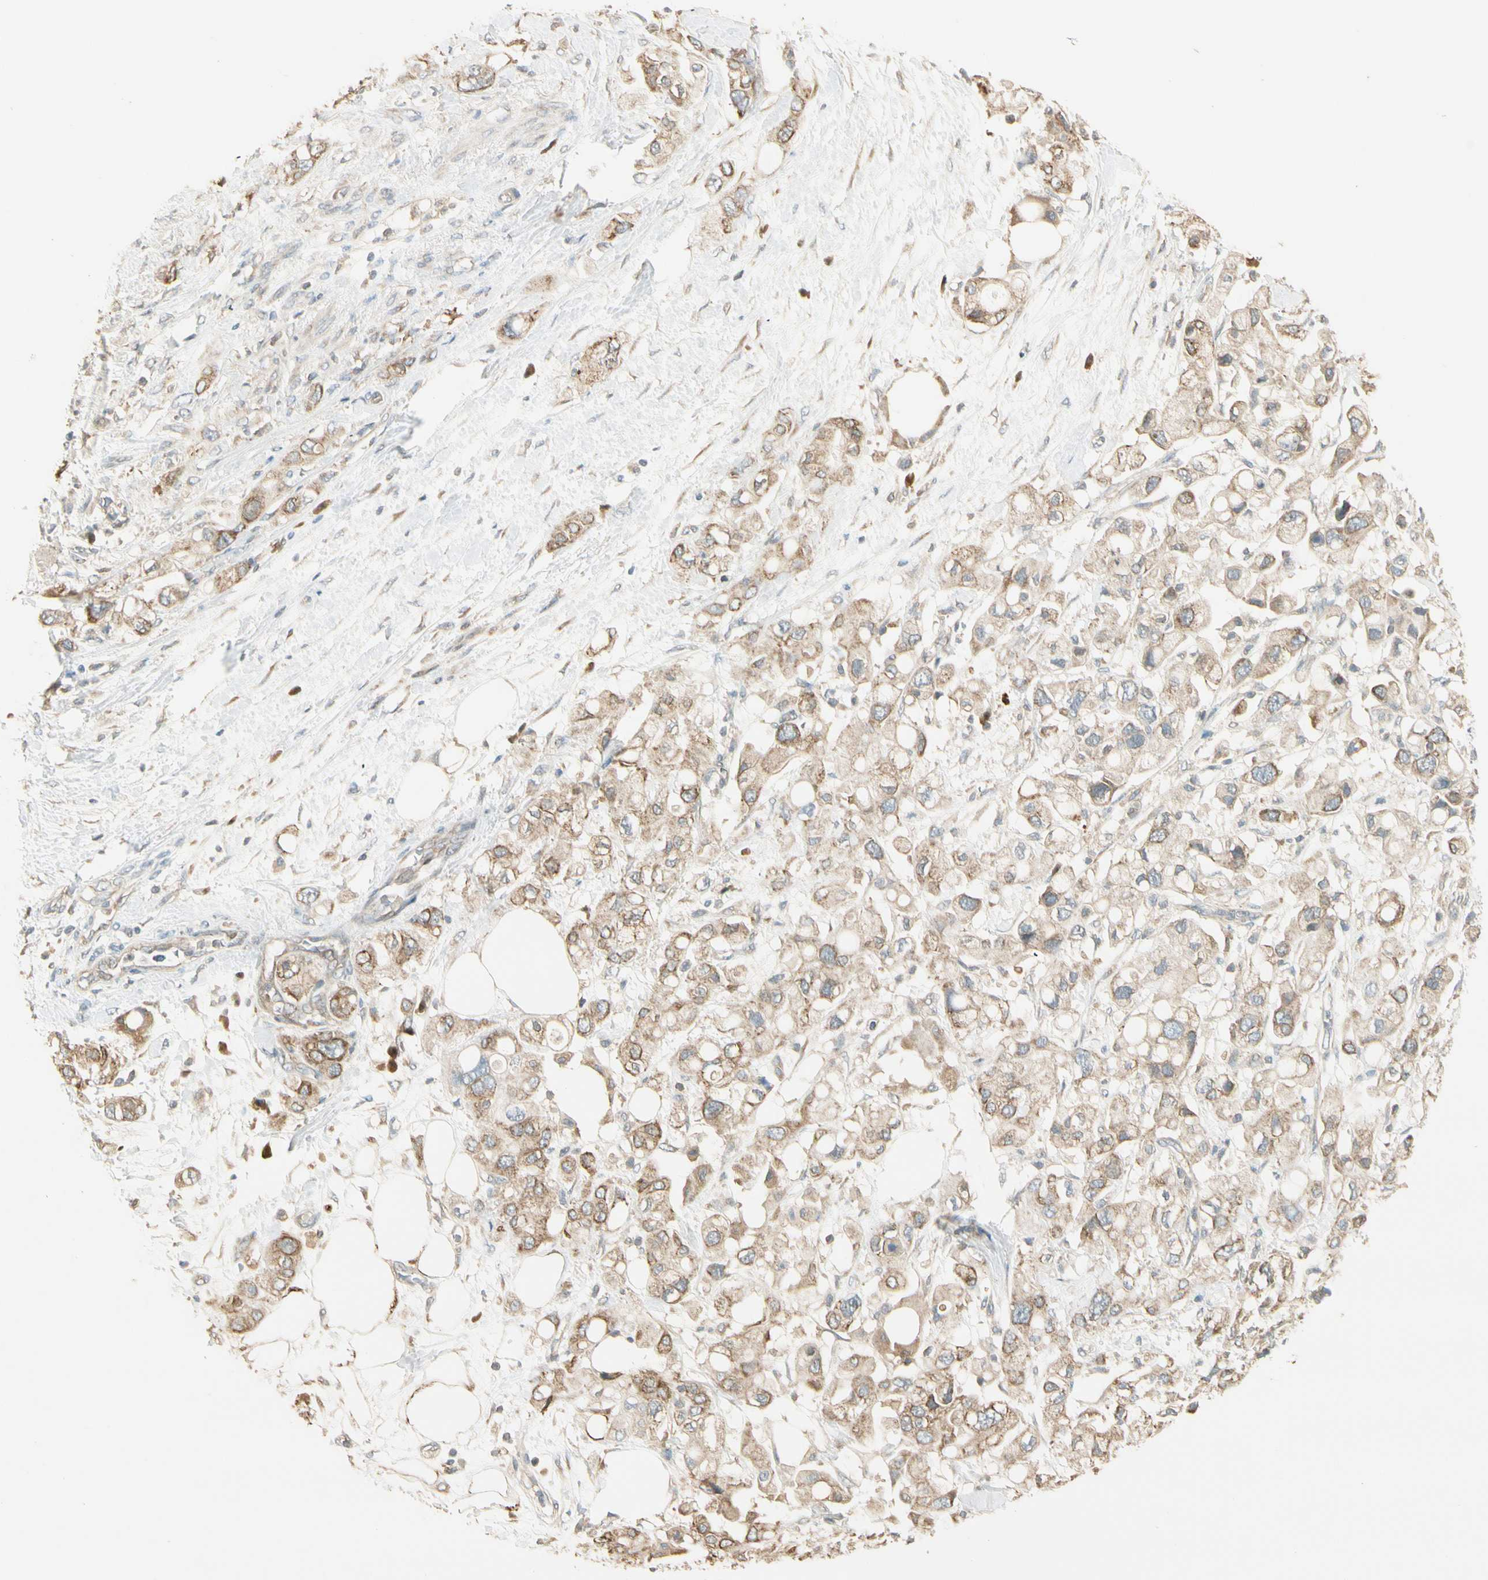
{"staining": {"intensity": "weak", "quantity": ">75%", "location": "cytoplasmic/membranous"}, "tissue": "pancreatic cancer", "cell_type": "Tumor cells", "image_type": "cancer", "snomed": [{"axis": "morphology", "description": "Adenocarcinoma, NOS"}, {"axis": "topography", "description": "Pancreas"}], "caption": "A brown stain labels weak cytoplasmic/membranous positivity of a protein in human pancreatic cancer (adenocarcinoma) tumor cells.", "gene": "PLXNA1", "patient": {"sex": "female", "age": 56}}